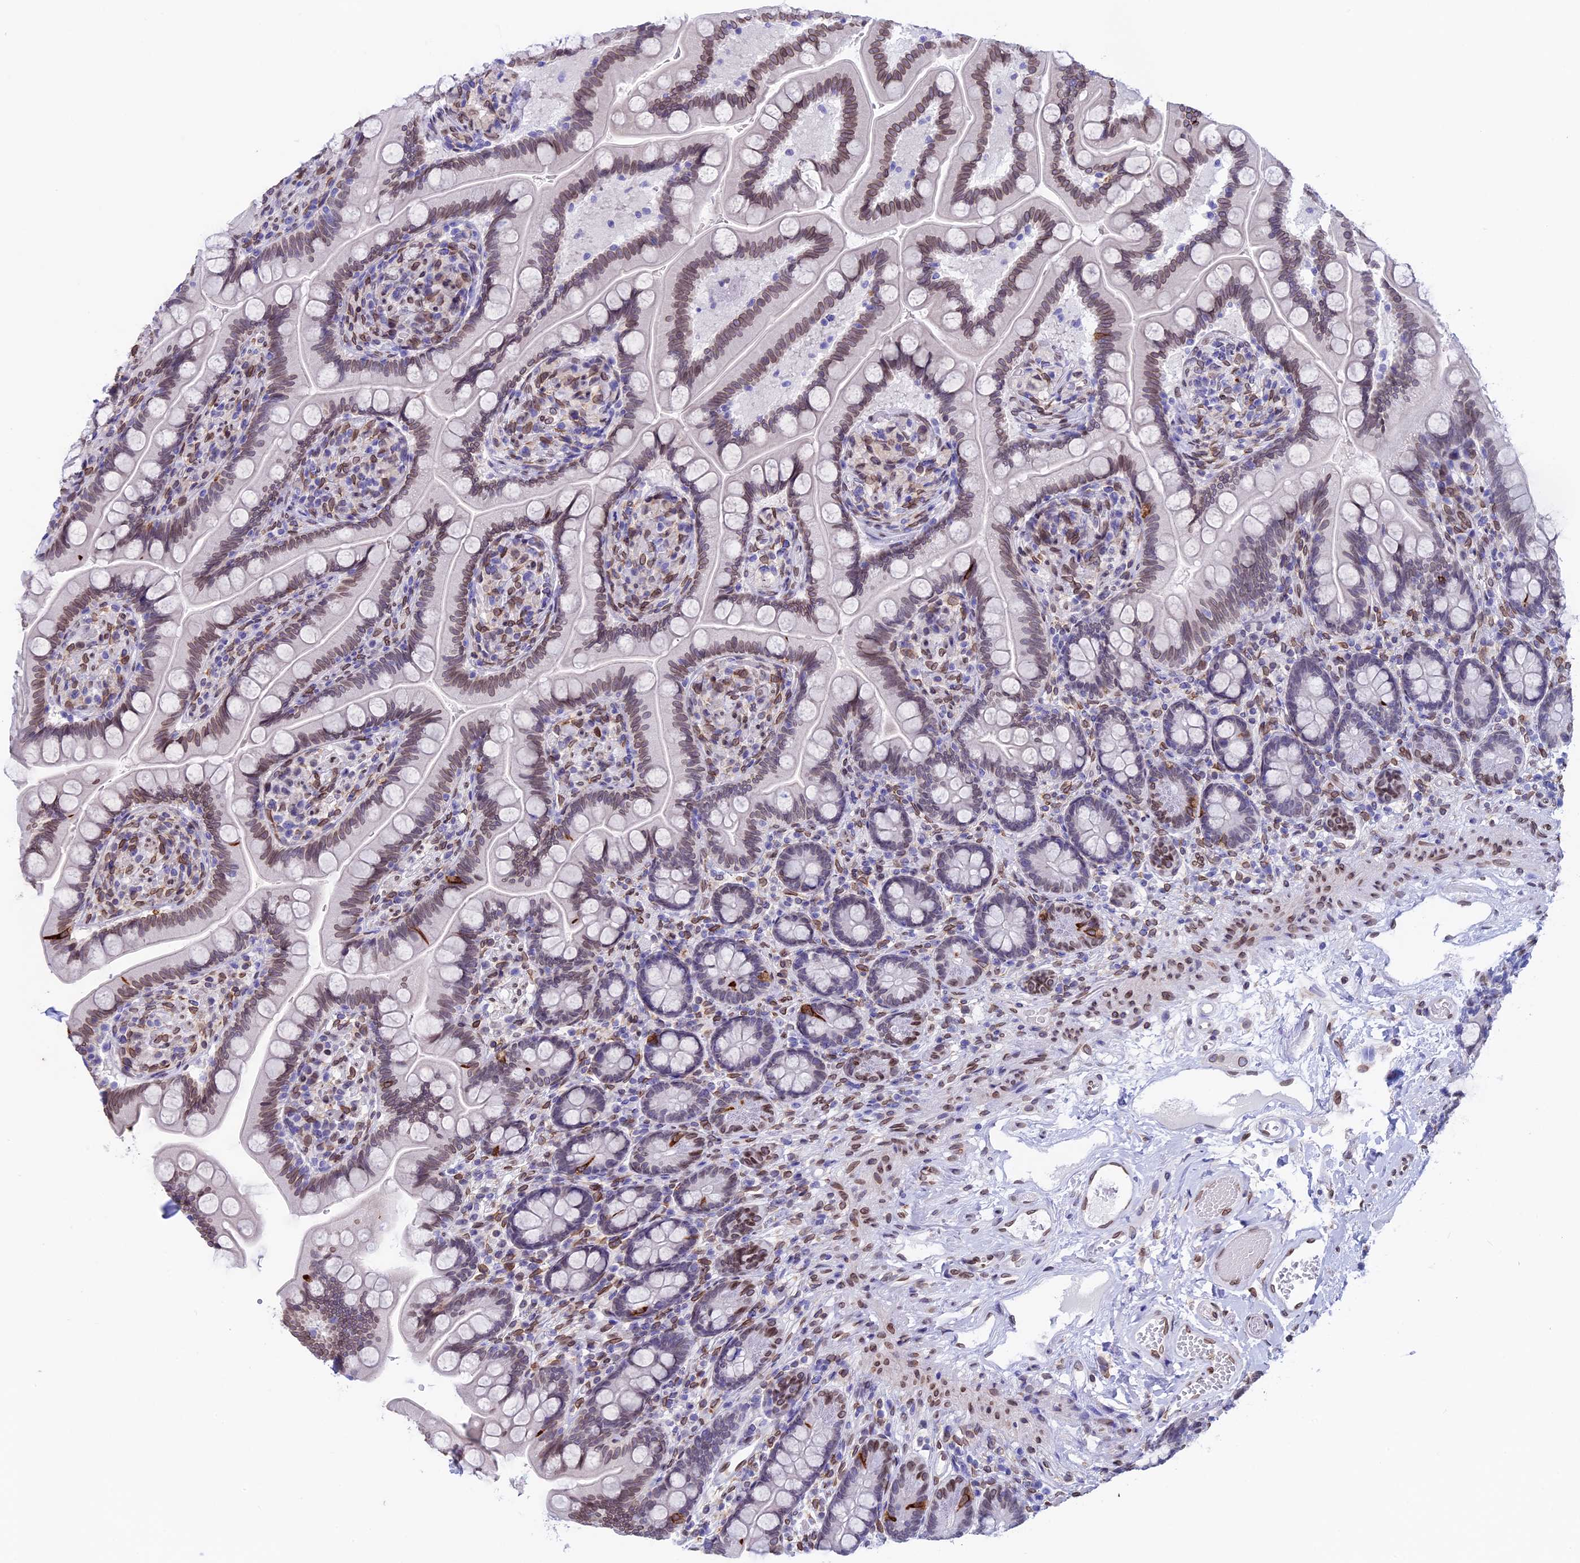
{"staining": {"intensity": "weak", "quantity": "25%-75%", "location": "nuclear"}, "tissue": "small intestine", "cell_type": "Glandular cells", "image_type": "normal", "snomed": [{"axis": "morphology", "description": "Normal tissue, NOS"}, {"axis": "topography", "description": "Small intestine"}], "caption": "This is a histology image of immunohistochemistry (IHC) staining of unremarkable small intestine, which shows weak positivity in the nuclear of glandular cells.", "gene": "TMPRSS7", "patient": {"sex": "female", "age": 64}}